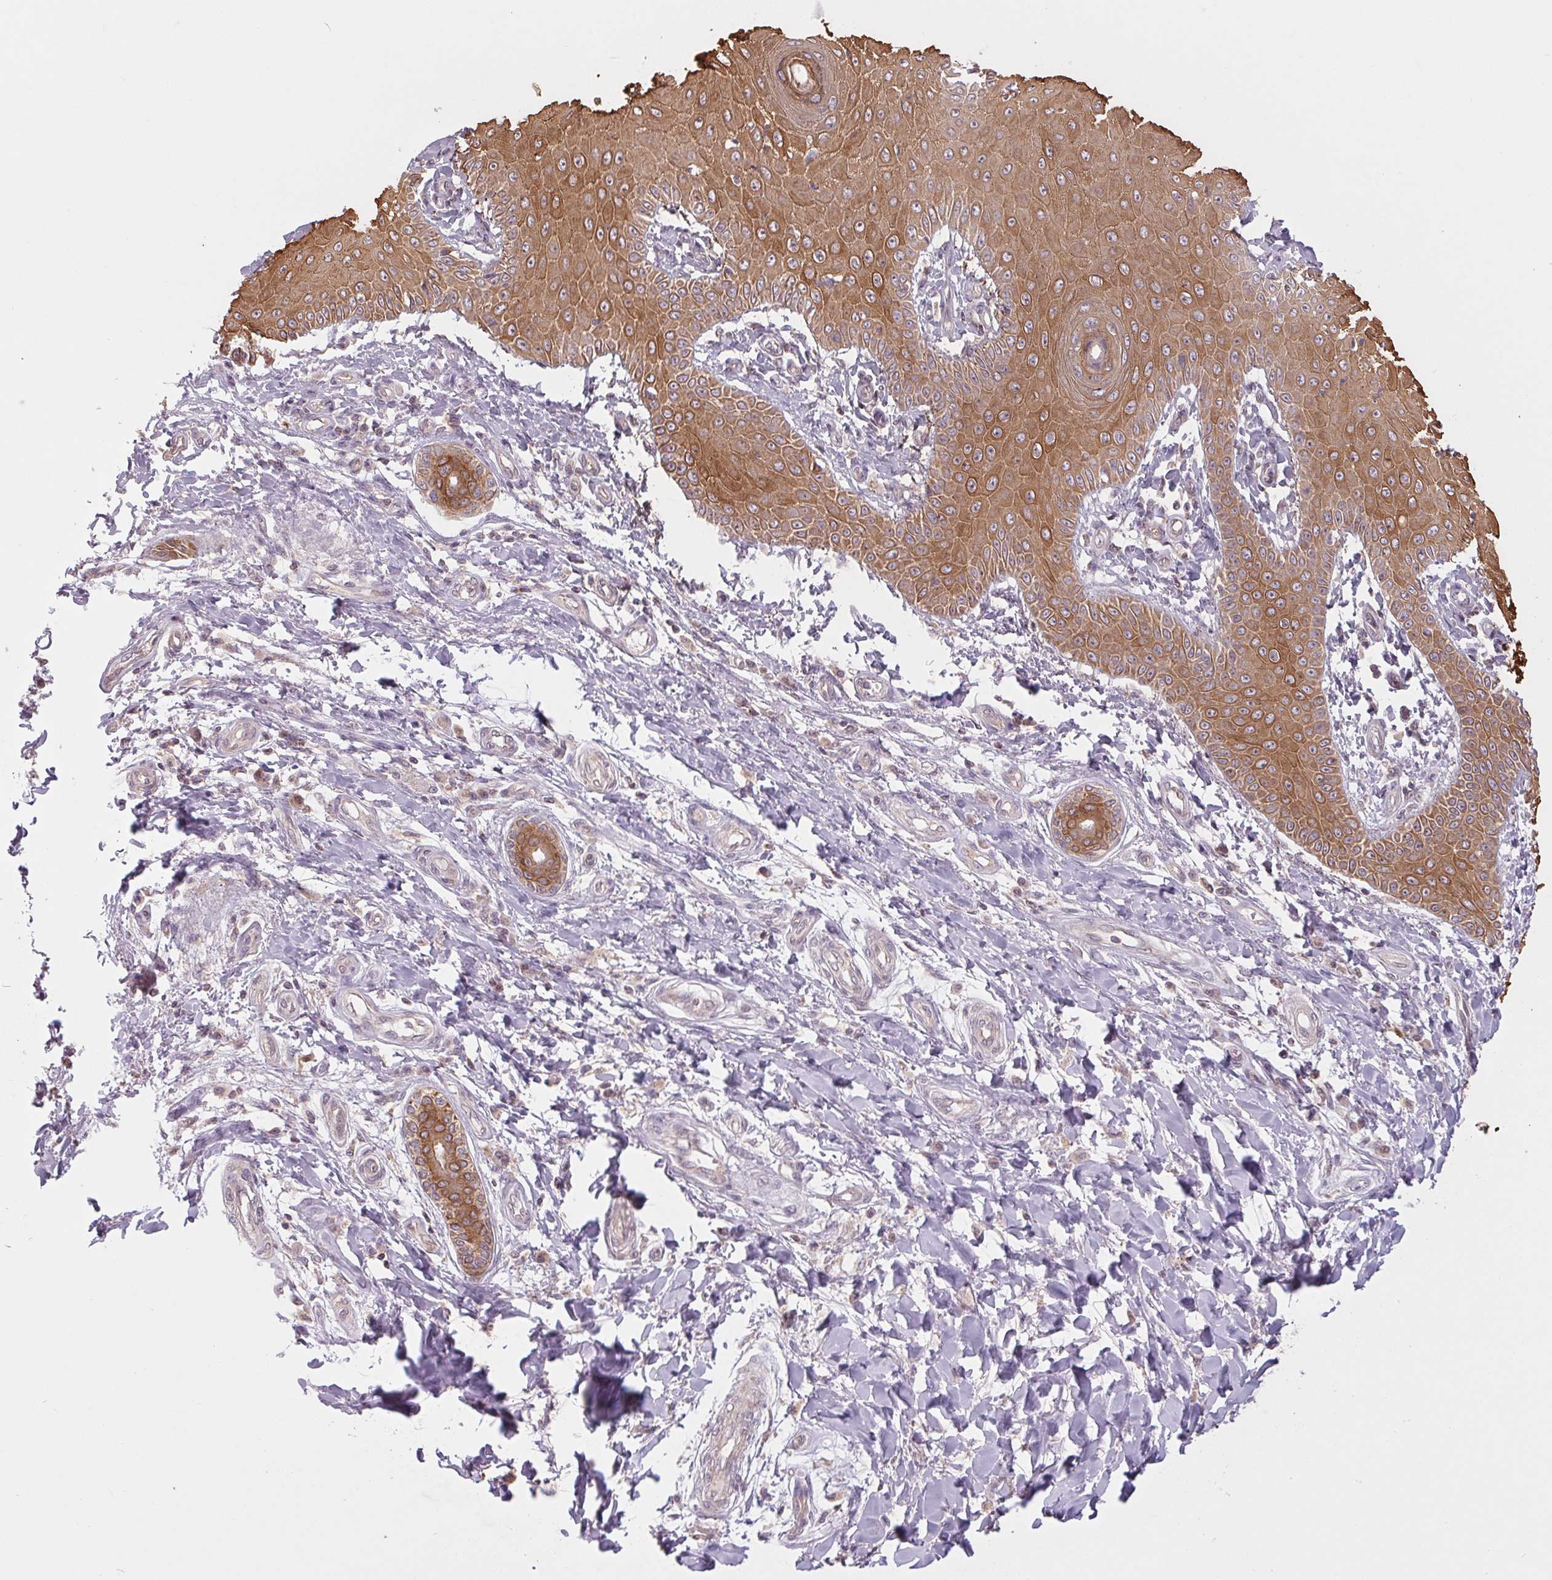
{"staining": {"intensity": "moderate", "quantity": ">75%", "location": "cytoplasmic/membranous"}, "tissue": "skin cancer", "cell_type": "Tumor cells", "image_type": "cancer", "snomed": [{"axis": "morphology", "description": "Squamous cell carcinoma, NOS"}, {"axis": "topography", "description": "Skin"}], "caption": "Immunohistochemical staining of human skin squamous cell carcinoma demonstrates medium levels of moderate cytoplasmic/membranous positivity in about >75% of tumor cells. (DAB IHC with brightfield microscopy, high magnification).", "gene": "MAP3K5", "patient": {"sex": "male", "age": 70}}